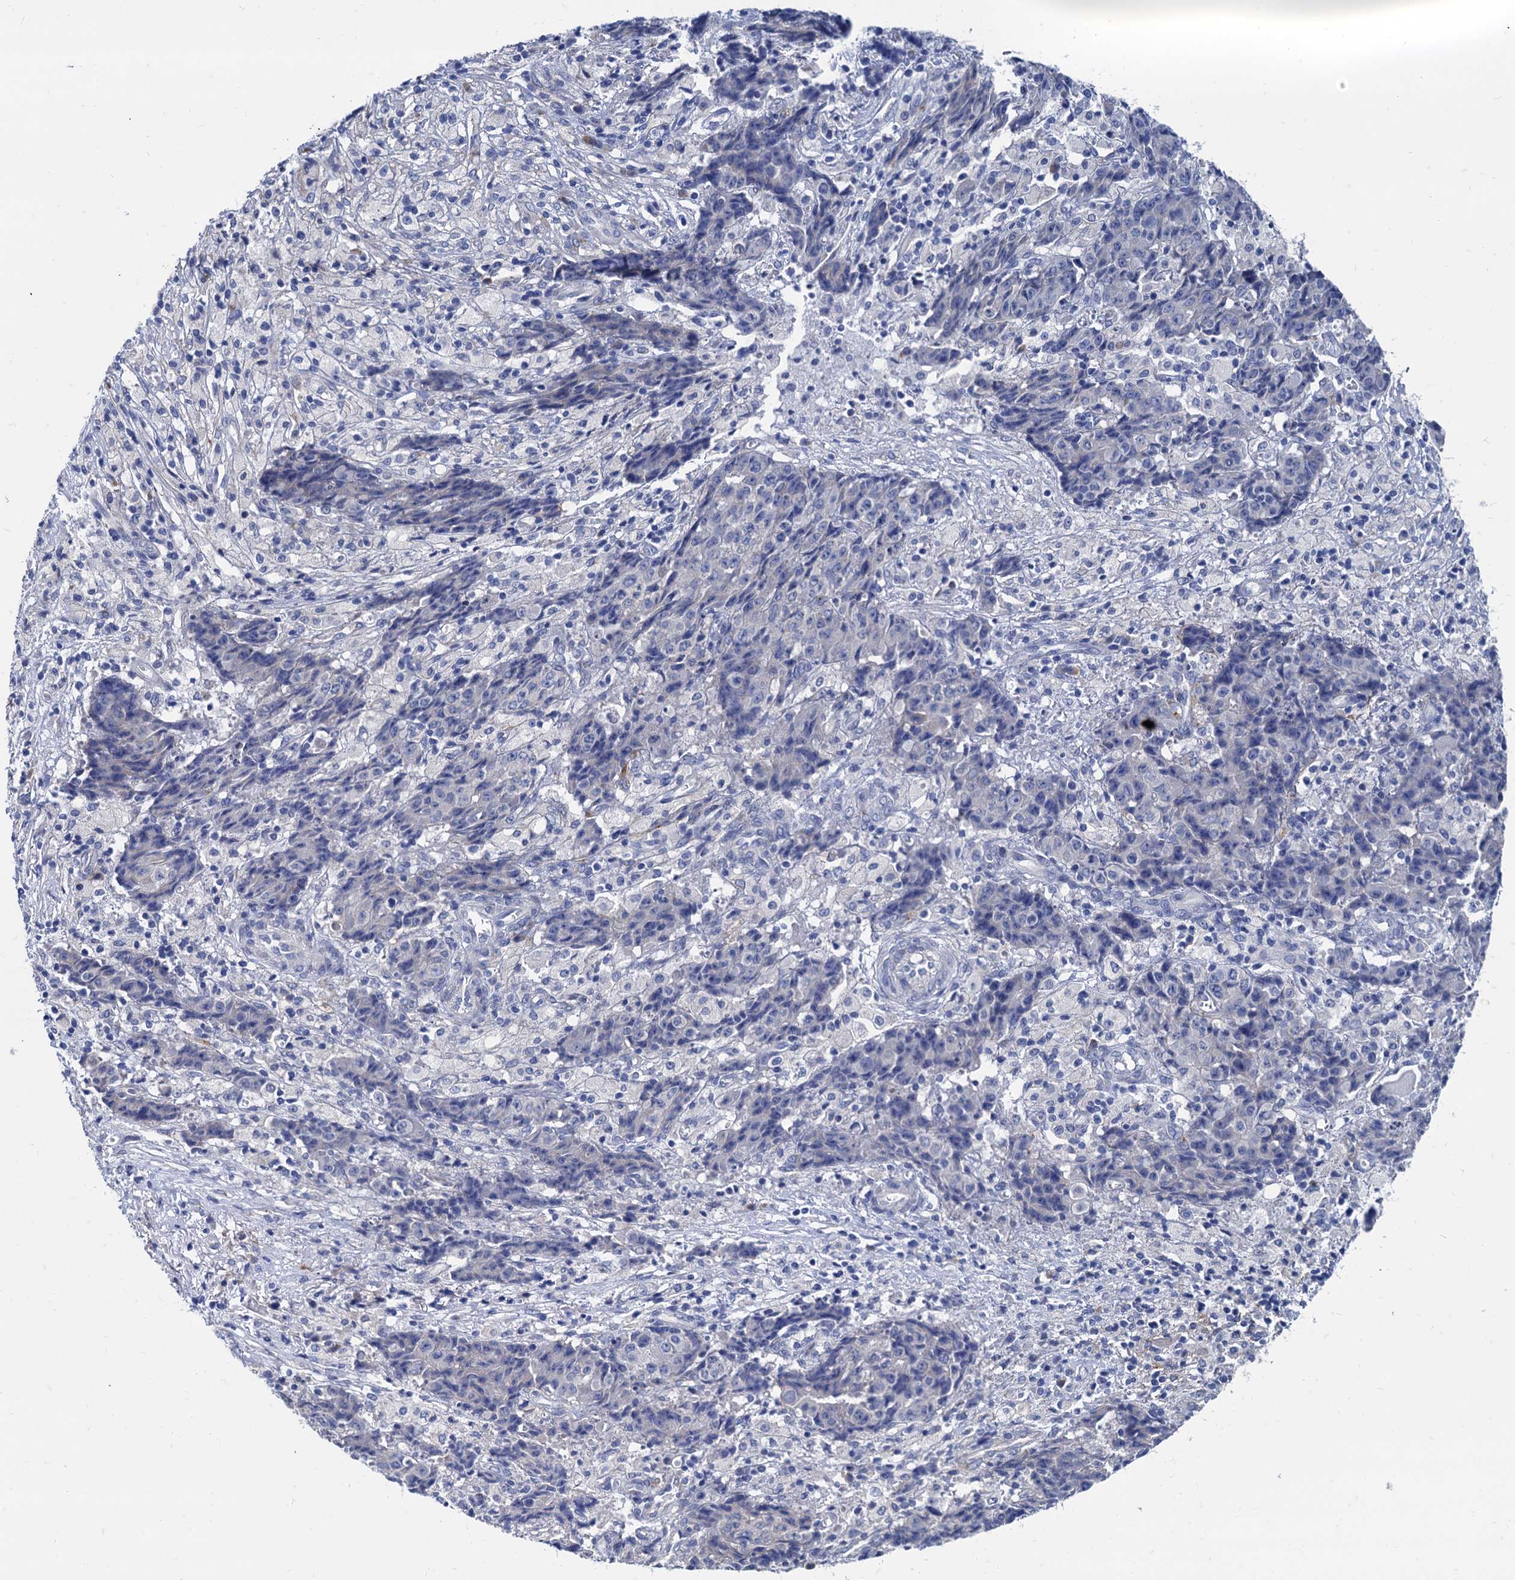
{"staining": {"intensity": "negative", "quantity": "none", "location": "none"}, "tissue": "ovarian cancer", "cell_type": "Tumor cells", "image_type": "cancer", "snomed": [{"axis": "morphology", "description": "Carcinoma, endometroid"}, {"axis": "topography", "description": "Appendix"}, {"axis": "topography", "description": "Ovary"}], "caption": "Immunohistochemistry (IHC) of ovarian cancer (endometroid carcinoma) demonstrates no staining in tumor cells.", "gene": "FOXR2", "patient": {"sex": "female", "age": 42}}